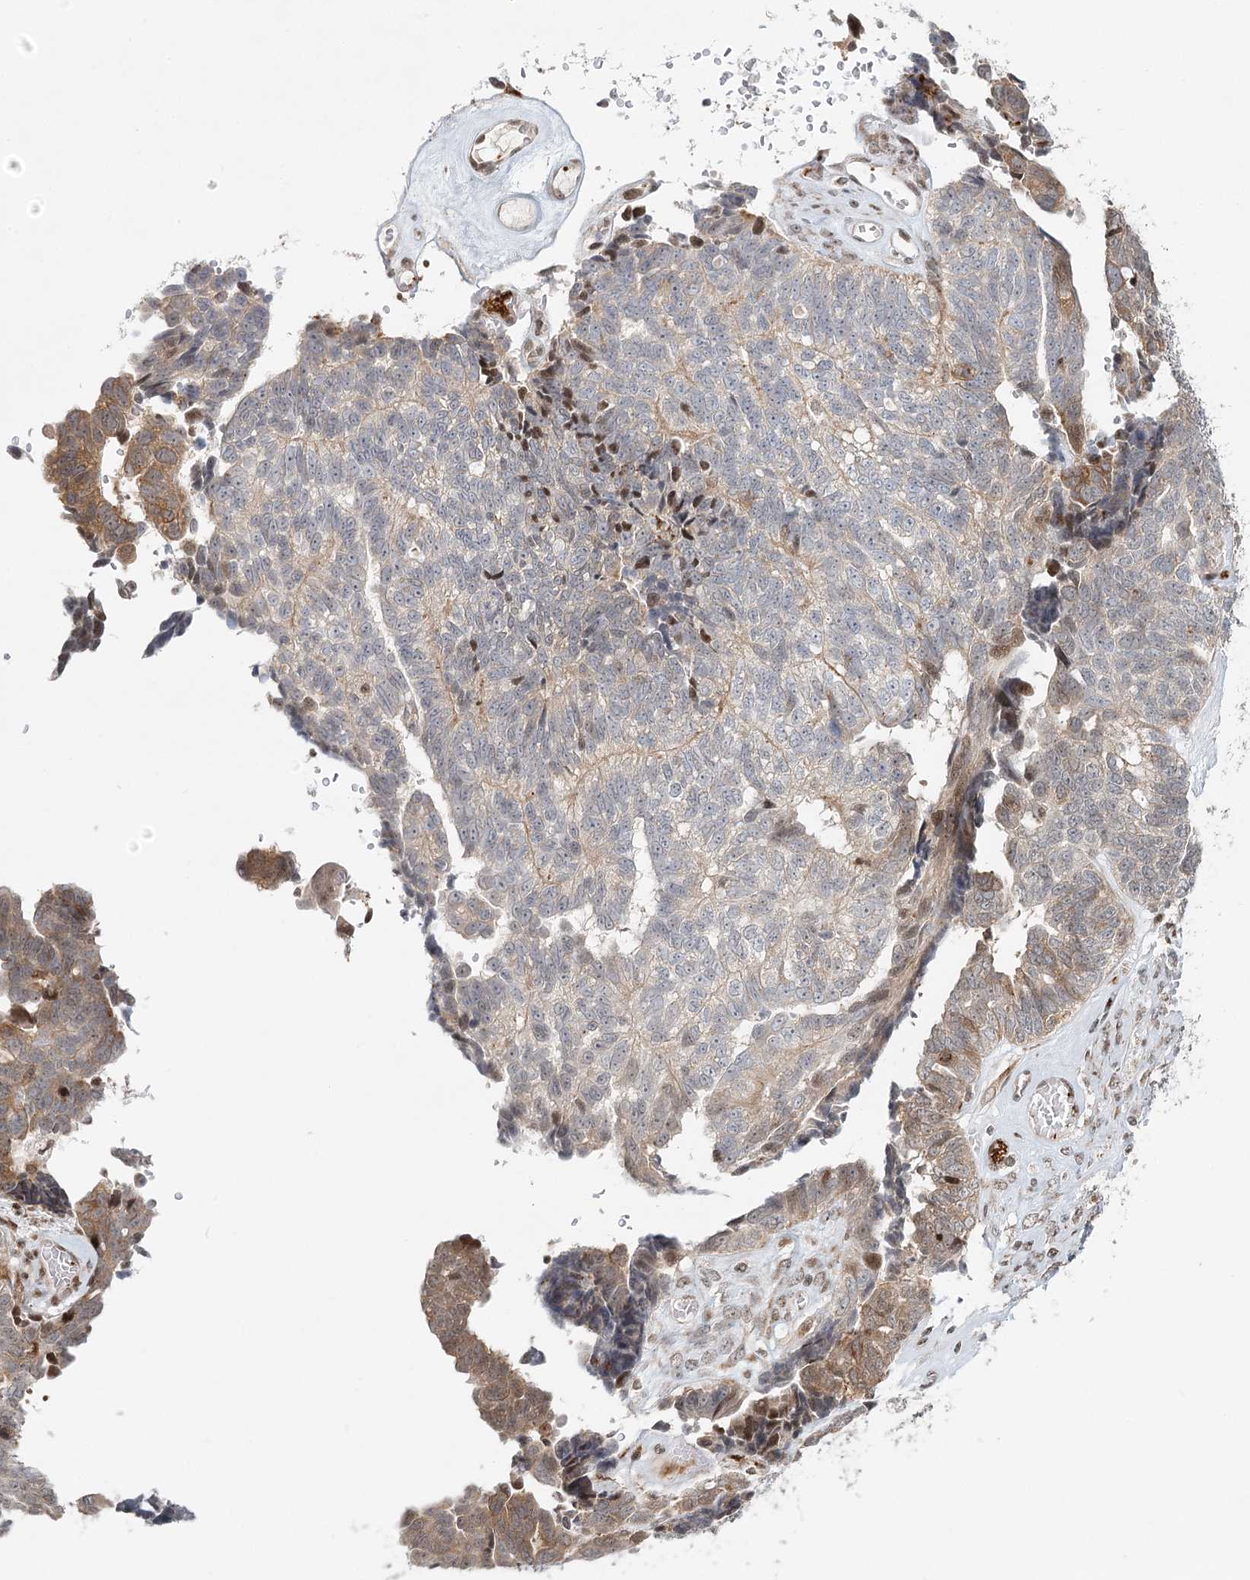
{"staining": {"intensity": "moderate", "quantity": "25%-75%", "location": "cytoplasmic/membranous"}, "tissue": "ovarian cancer", "cell_type": "Tumor cells", "image_type": "cancer", "snomed": [{"axis": "morphology", "description": "Cystadenocarcinoma, serous, NOS"}, {"axis": "topography", "description": "Ovary"}], "caption": "Tumor cells show moderate cytoplasmic/membranous expression in approximately 25%-75% of cells in ovarian serous cystadenocarcinoma.", "gene": "BNIP5", "patient": {"sex": "female", "age": 79}}